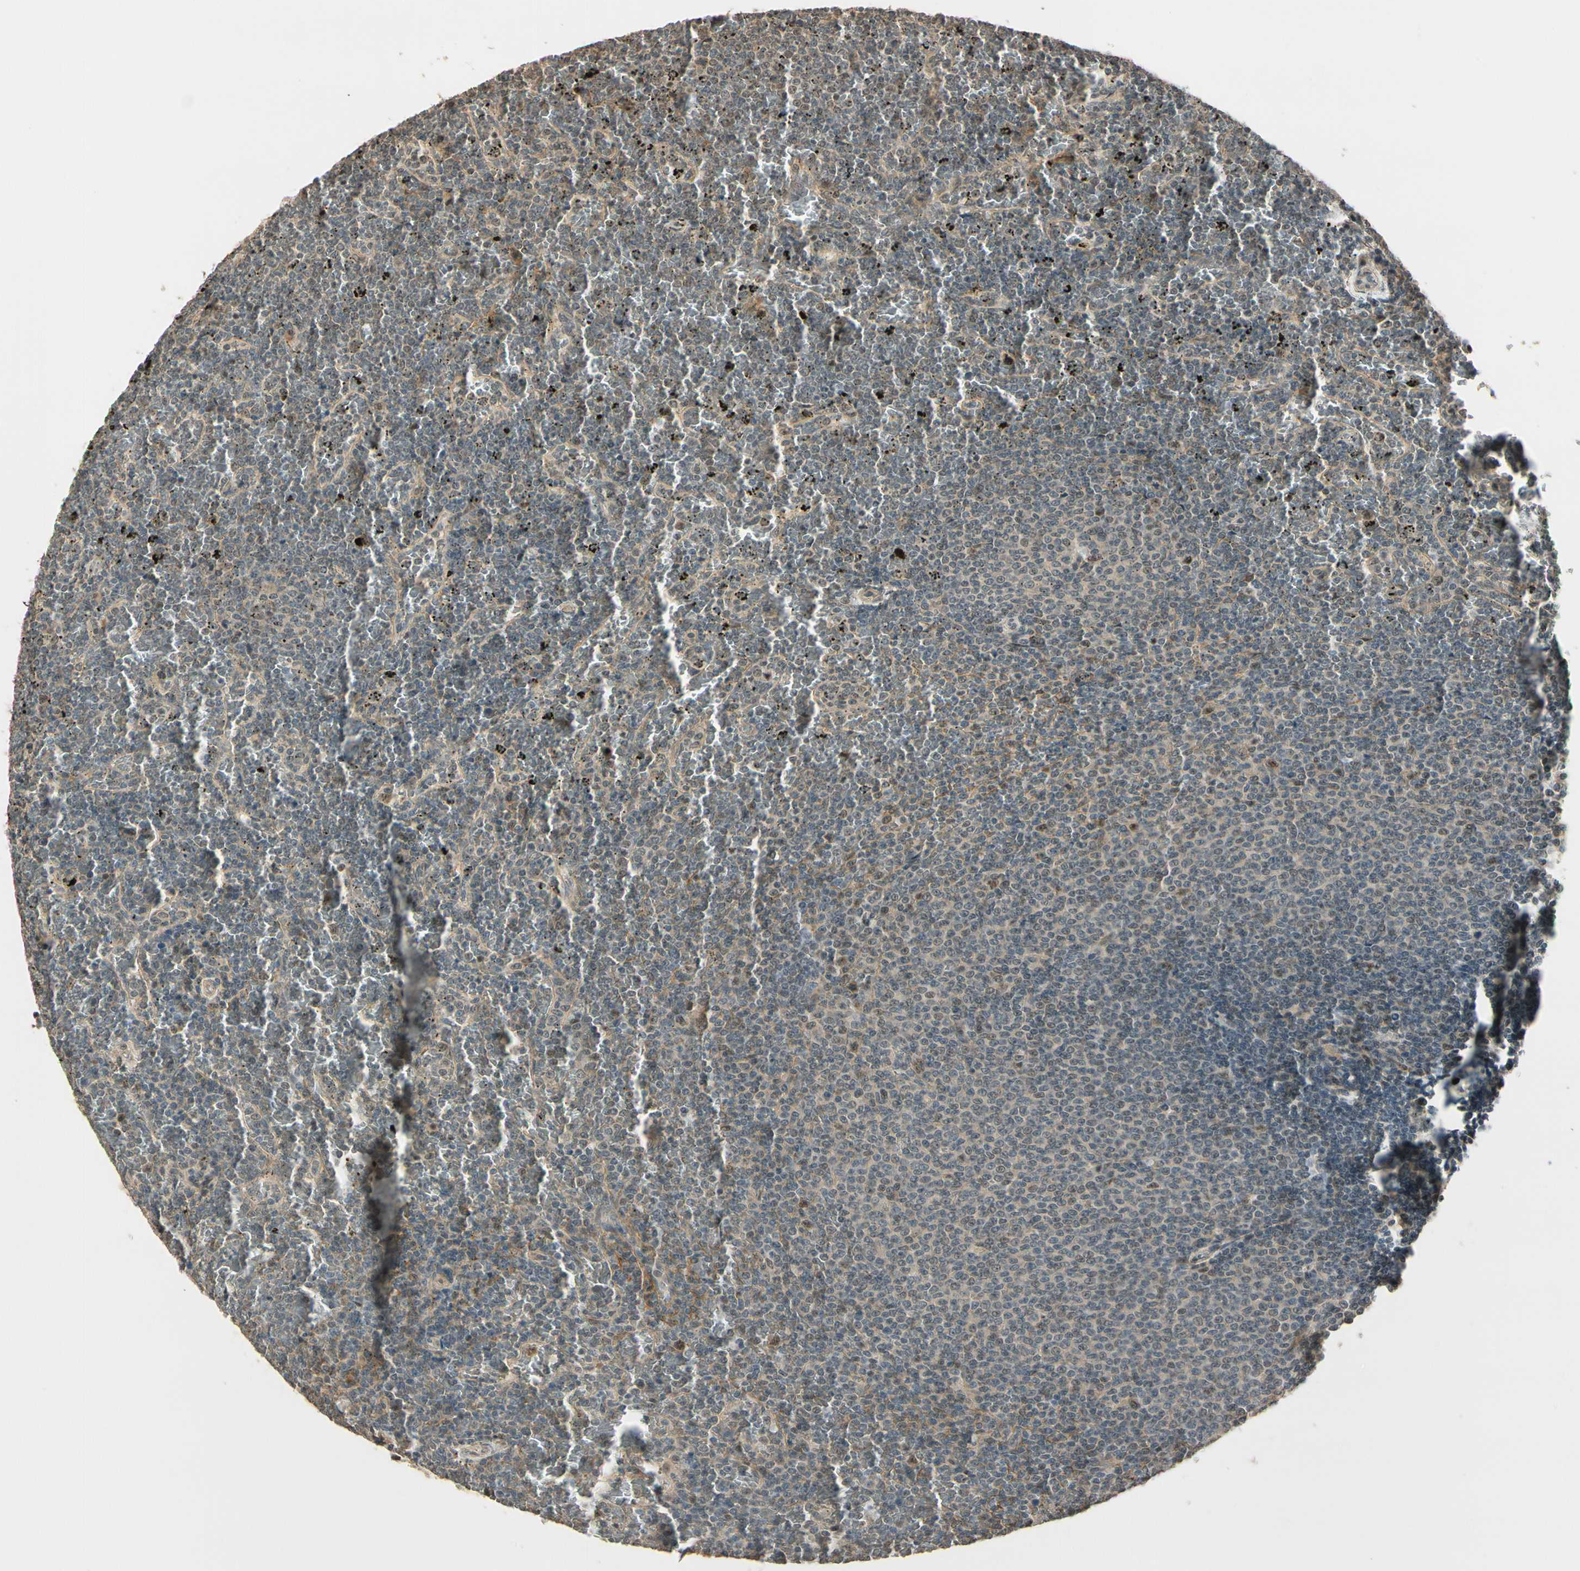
{"staining": {"intensity": "weak", "quantity": ">75%", "location": "cytoplasmic/membranous"}, "tissue": "lymphoma", "cell_type": "Tumor cells", "image_type": "cancer", "snomed": [{"axis": "morphology", "description": "Malignant lymphoma, non-Hodgkin's type, Low grade"}, {"axis": "topography", "description": "Spleen"}], "caption": "DAB (3,3'-diaminobenzidine) immunohistochemical staining of human lymphoma demonstrates weak cytoplasmic/membranous protein staining in about >75% of tumor cells. Ihc stains the protein of interest in brown and the nuclei are stained blue.", "gene": "MCPH1", "patient": {"sex": "female", "age": 77}}